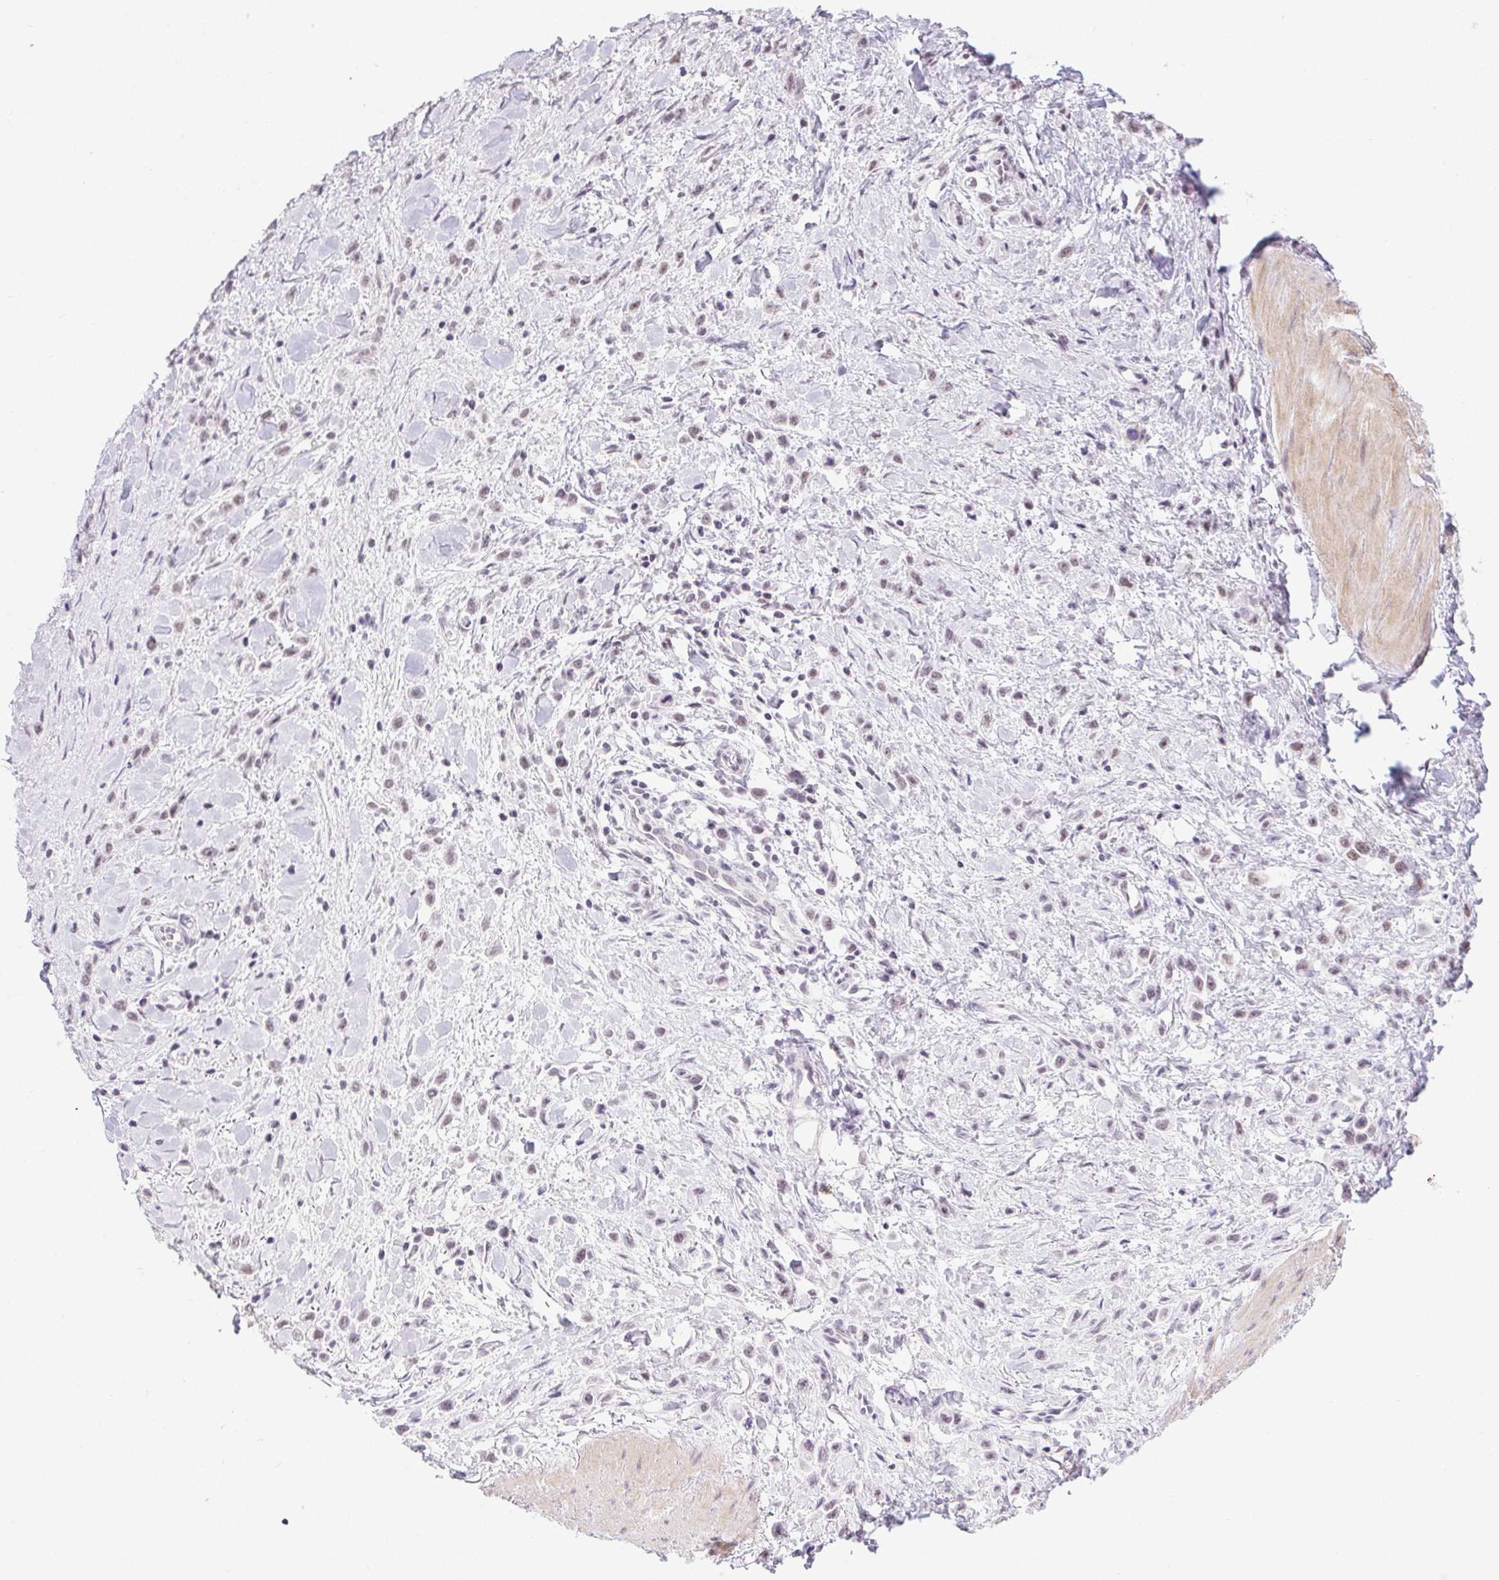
{"staining": {"intensity": "weak", "quantity": "25%-75%", "location": "nuclear"}, "tissue": "stomach cancer", "cell_type": "Tumor cells", "image_type": "cancer", "snomed": [{"axis": "morphology", "description": "Adenocarcinoma, NOS"}, {"axis": "topography", "description": "Stomach"}], "caption": "Stomach adenocarcinoma stained with a brown dye reveals weak nuclear positive expression in approximately 25%-75% of tumor cells.", "gene": "DDX17", "patient": {"sex": "male", "age": 47}}